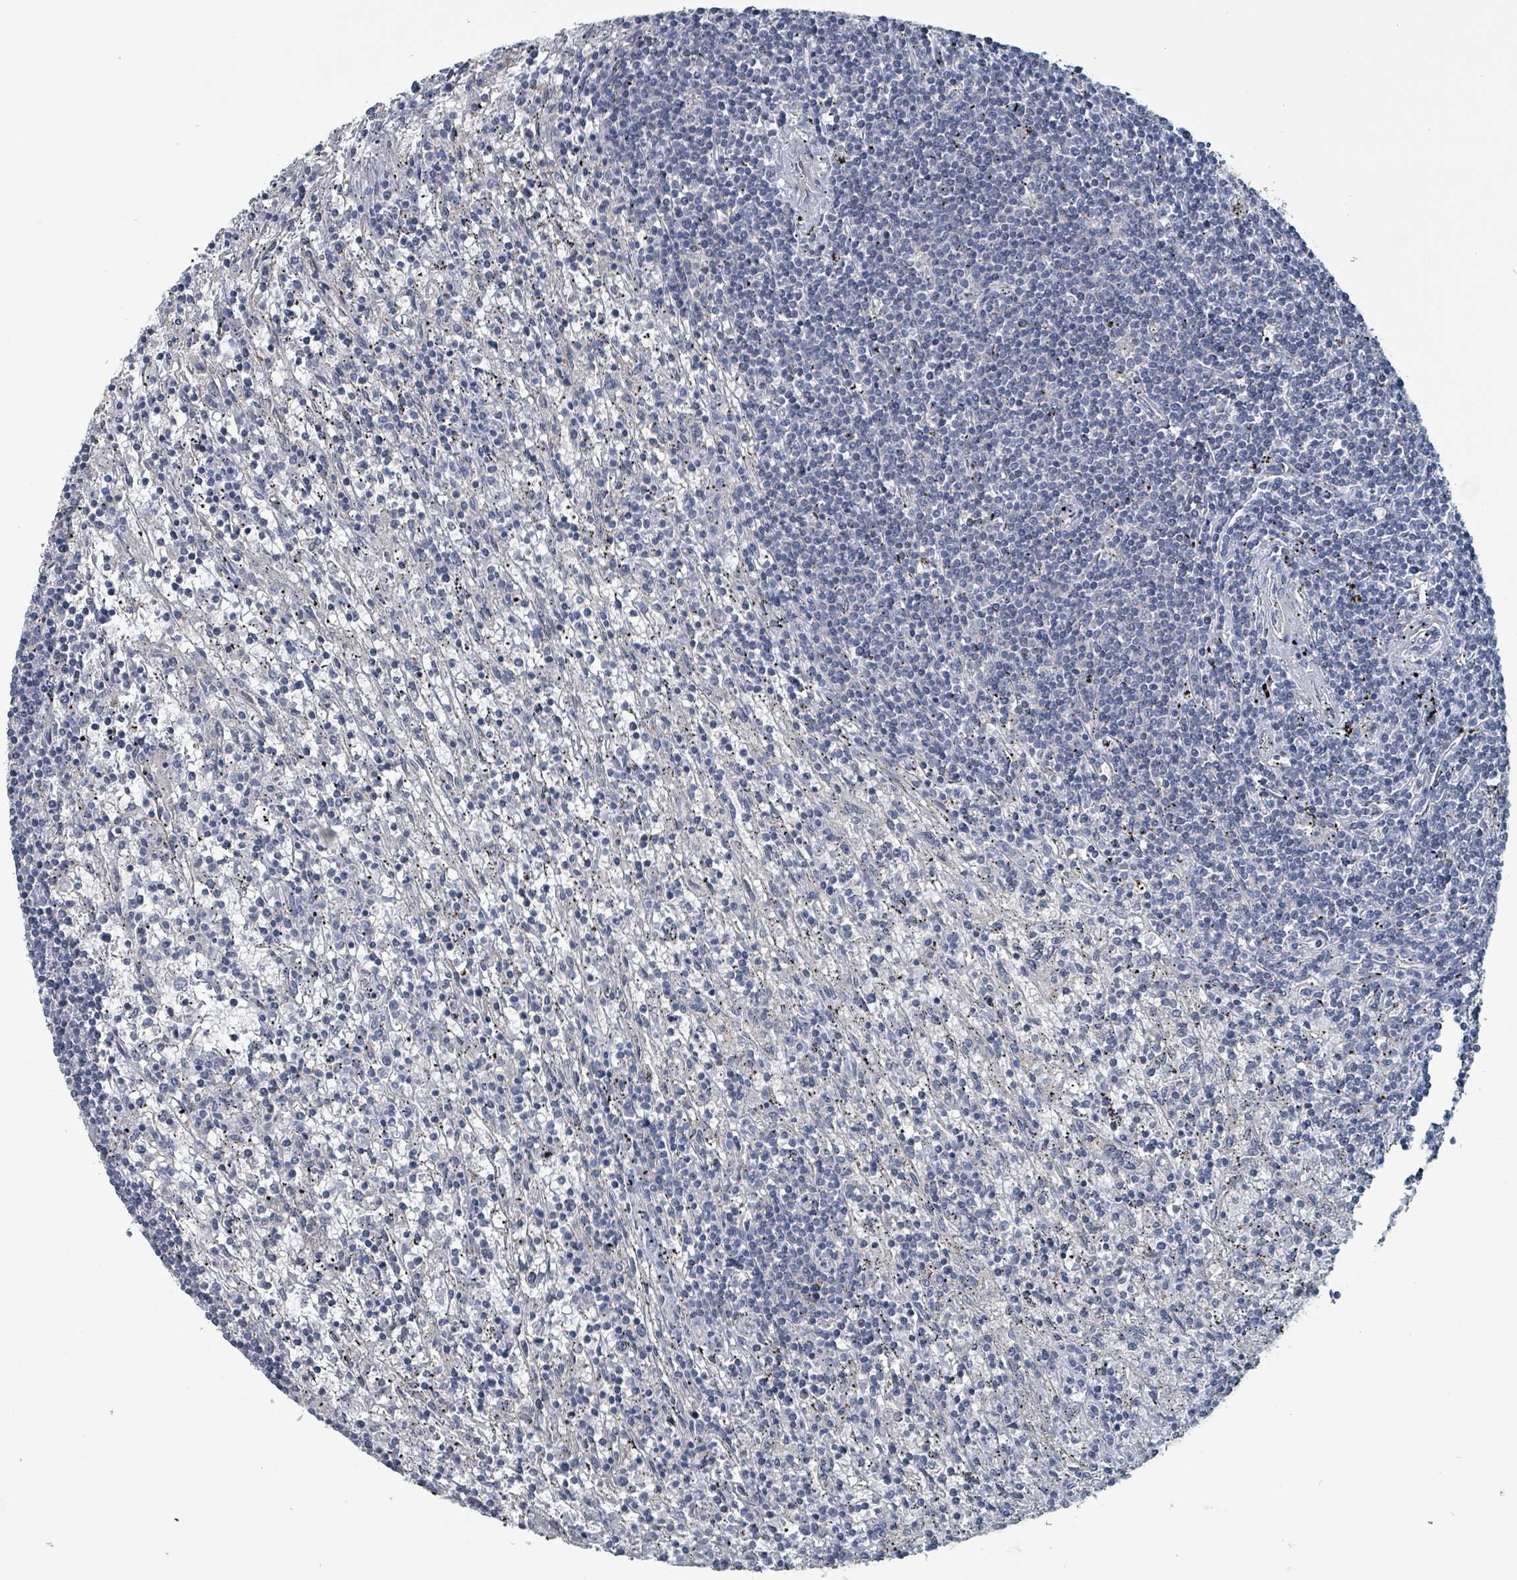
{"staining": {"intensity": "negative", "quantity": "none", "location": "none"}, "tissue": "lymphoma", "cell_type": "Tumor cells", "image_type": "cancer", "snomed": [{"axis": "morphology", "description": "Malignant lymphoma, non-Hodgkin's type, Low grade"}, {"axis": "topography", "description": "Spleen"}], "caption": "DAB immunohistochemical staining of malignant lymphoma, non-Hodgkin's type (low-grade) shows no significant expression in tumor cells.", "gene": "BIVM", "patient": {"sex": "male", "age": 76}}